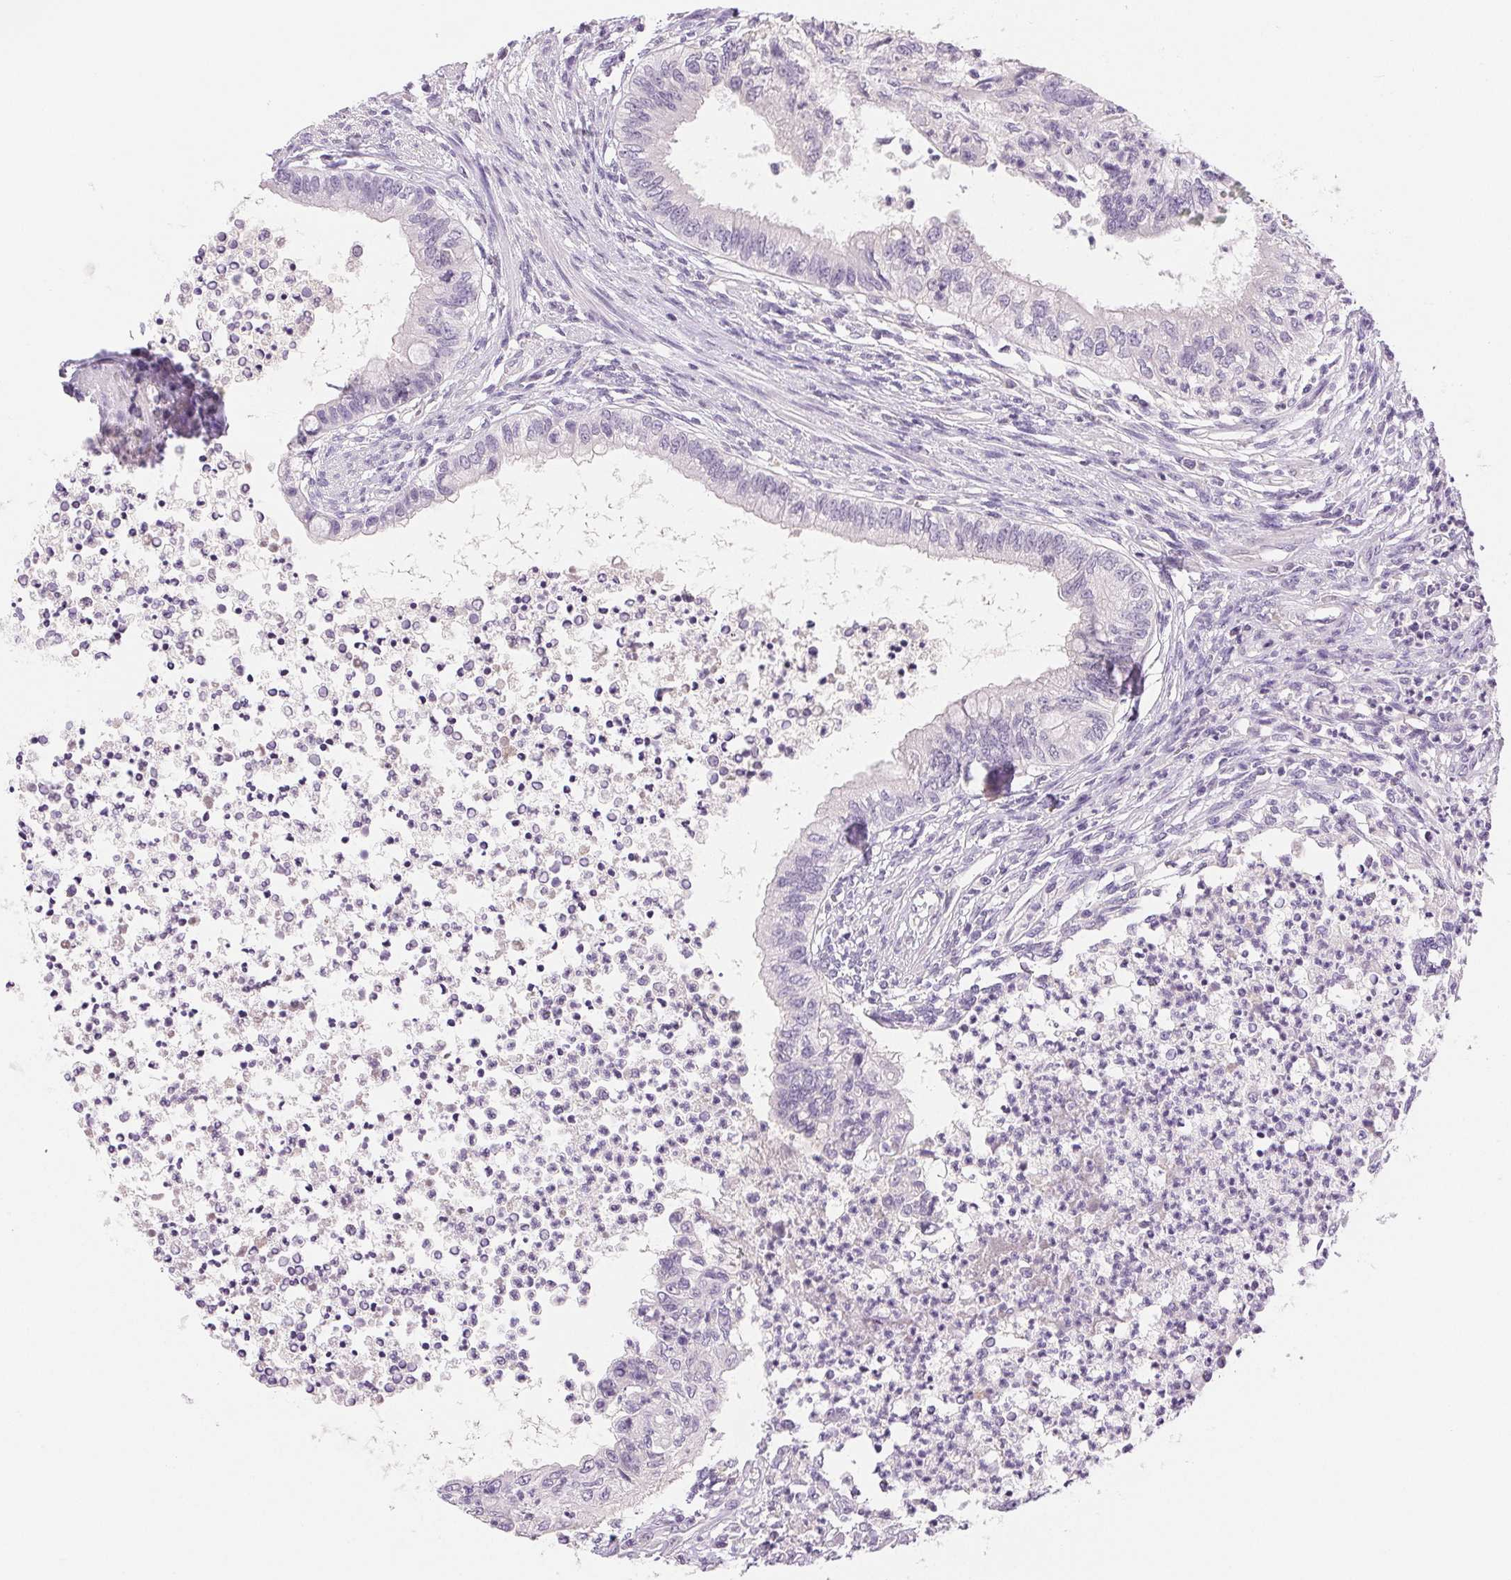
{"staining": {"intensity": "negative", "quantity": "none", "location": "none"}, "tissue": "testis cancer", "cell_type": "Tumor cells", "image_type": "cancer", "snomed": [{"axis": "morphology", "description": "Carcinoma, Embryonal, NOS"}, {"axis": "topography", "description": "Testis"}], "caption": "An image of embryonal carcinoma (testis) stained for a protein shows no brown staining in tumor cells. The staining was performed using DAB to visualize the protein expression in brown, while the nuclei were stained in blue with hematoxylin (Magnification: 20x).", "gene": "IFIT1B", "patient": {"sex": "male", "age": 26}}